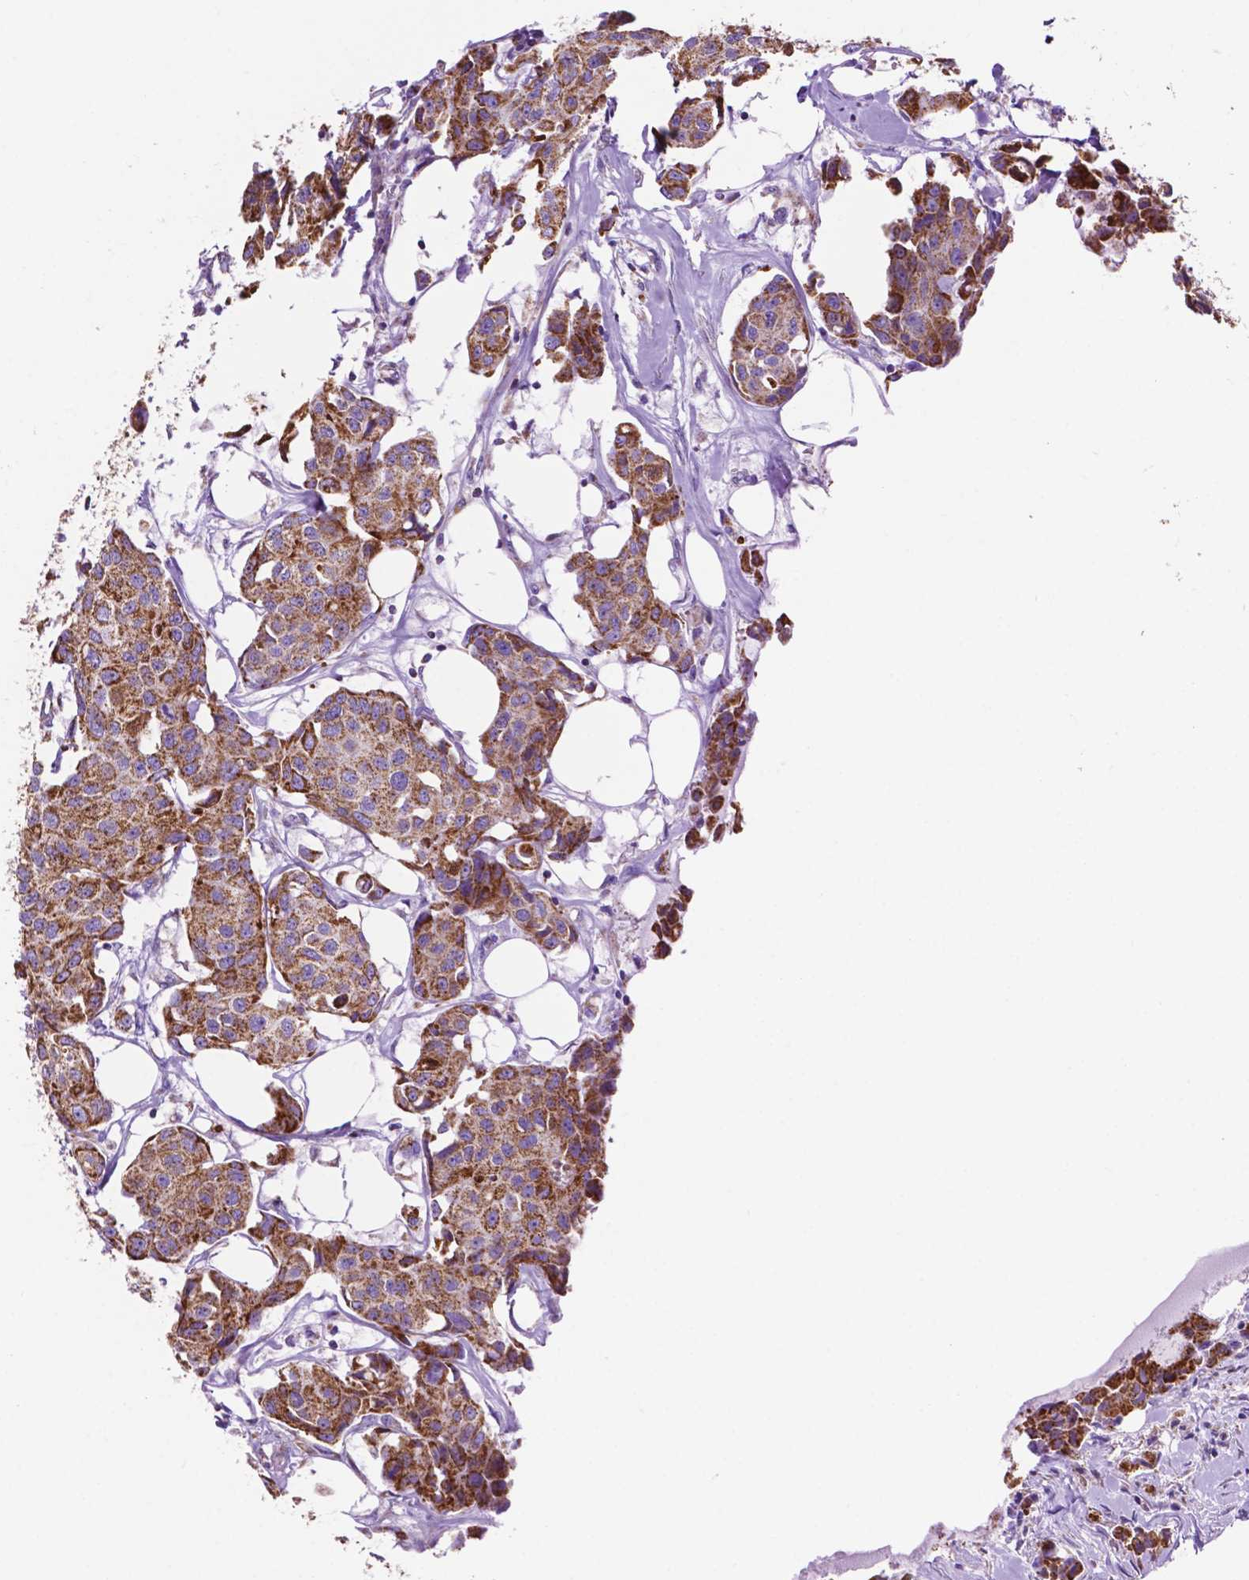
{"staining": {"intensity": "strong", "quantity": ">75%", "location": "cytoplasmic/membranous"}, "tissue": "breast cancer", "cell_type": "Tumor cells", "image_type": "cancer", "snomed": [{"axis": "morphology", "description": "Duct carcinoma"}, {"axis": "topography", "description": "Breast"}, {"axis": "topography", "description": "Lymph node"}], "caption": "Strong cytoplasmic/membranous expression for a protein is seen in approximately >75% of tumor cells of breast cancer (intraductal carcinoma) using immunohistochemistry (IHC).", "gene": "GDPD5", "patient": {"sex": "female", "age": 80}}